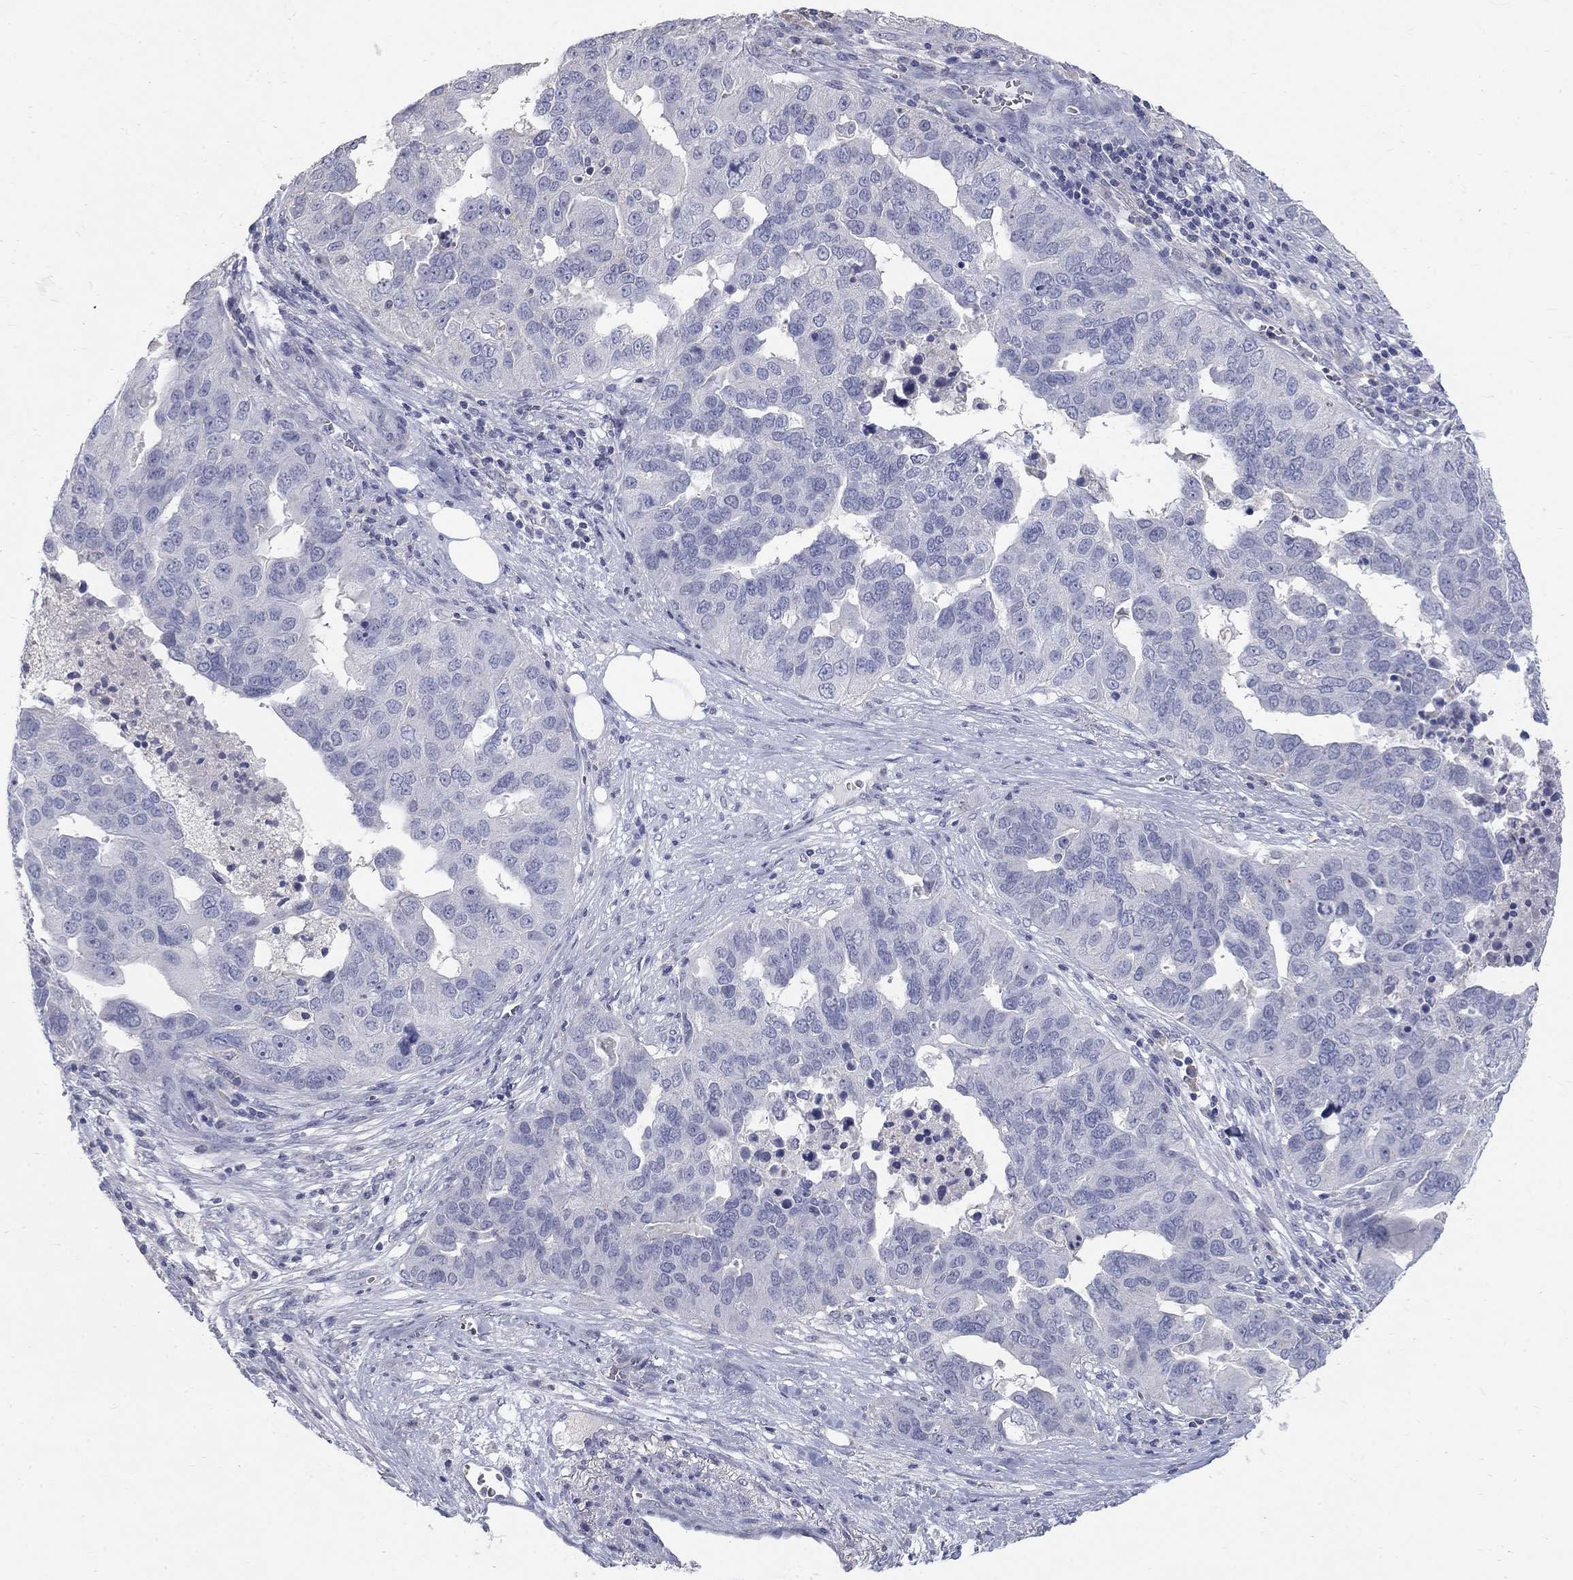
{"staining": {"intensity": "negative", "quantity": "none", "location": "none"}, "tissue": "ovarian cancer", "cell_type": "Tumor cells", "image_type": "cancer", "snomed": [{"axis": "morphology", "description": "Carcinoma, endometroid"}, {"axis": "topography", "description": "Soft tissue"}, {"axis": "topography", "description": "Ovary"}], "caption": "Human ovarian cancer stained for a protein using immunohistochemistry (IHC) exhibits no staining in tumor cells.", "gene": "PTH1R", "patient": {"sex": "female", "age": 52}}